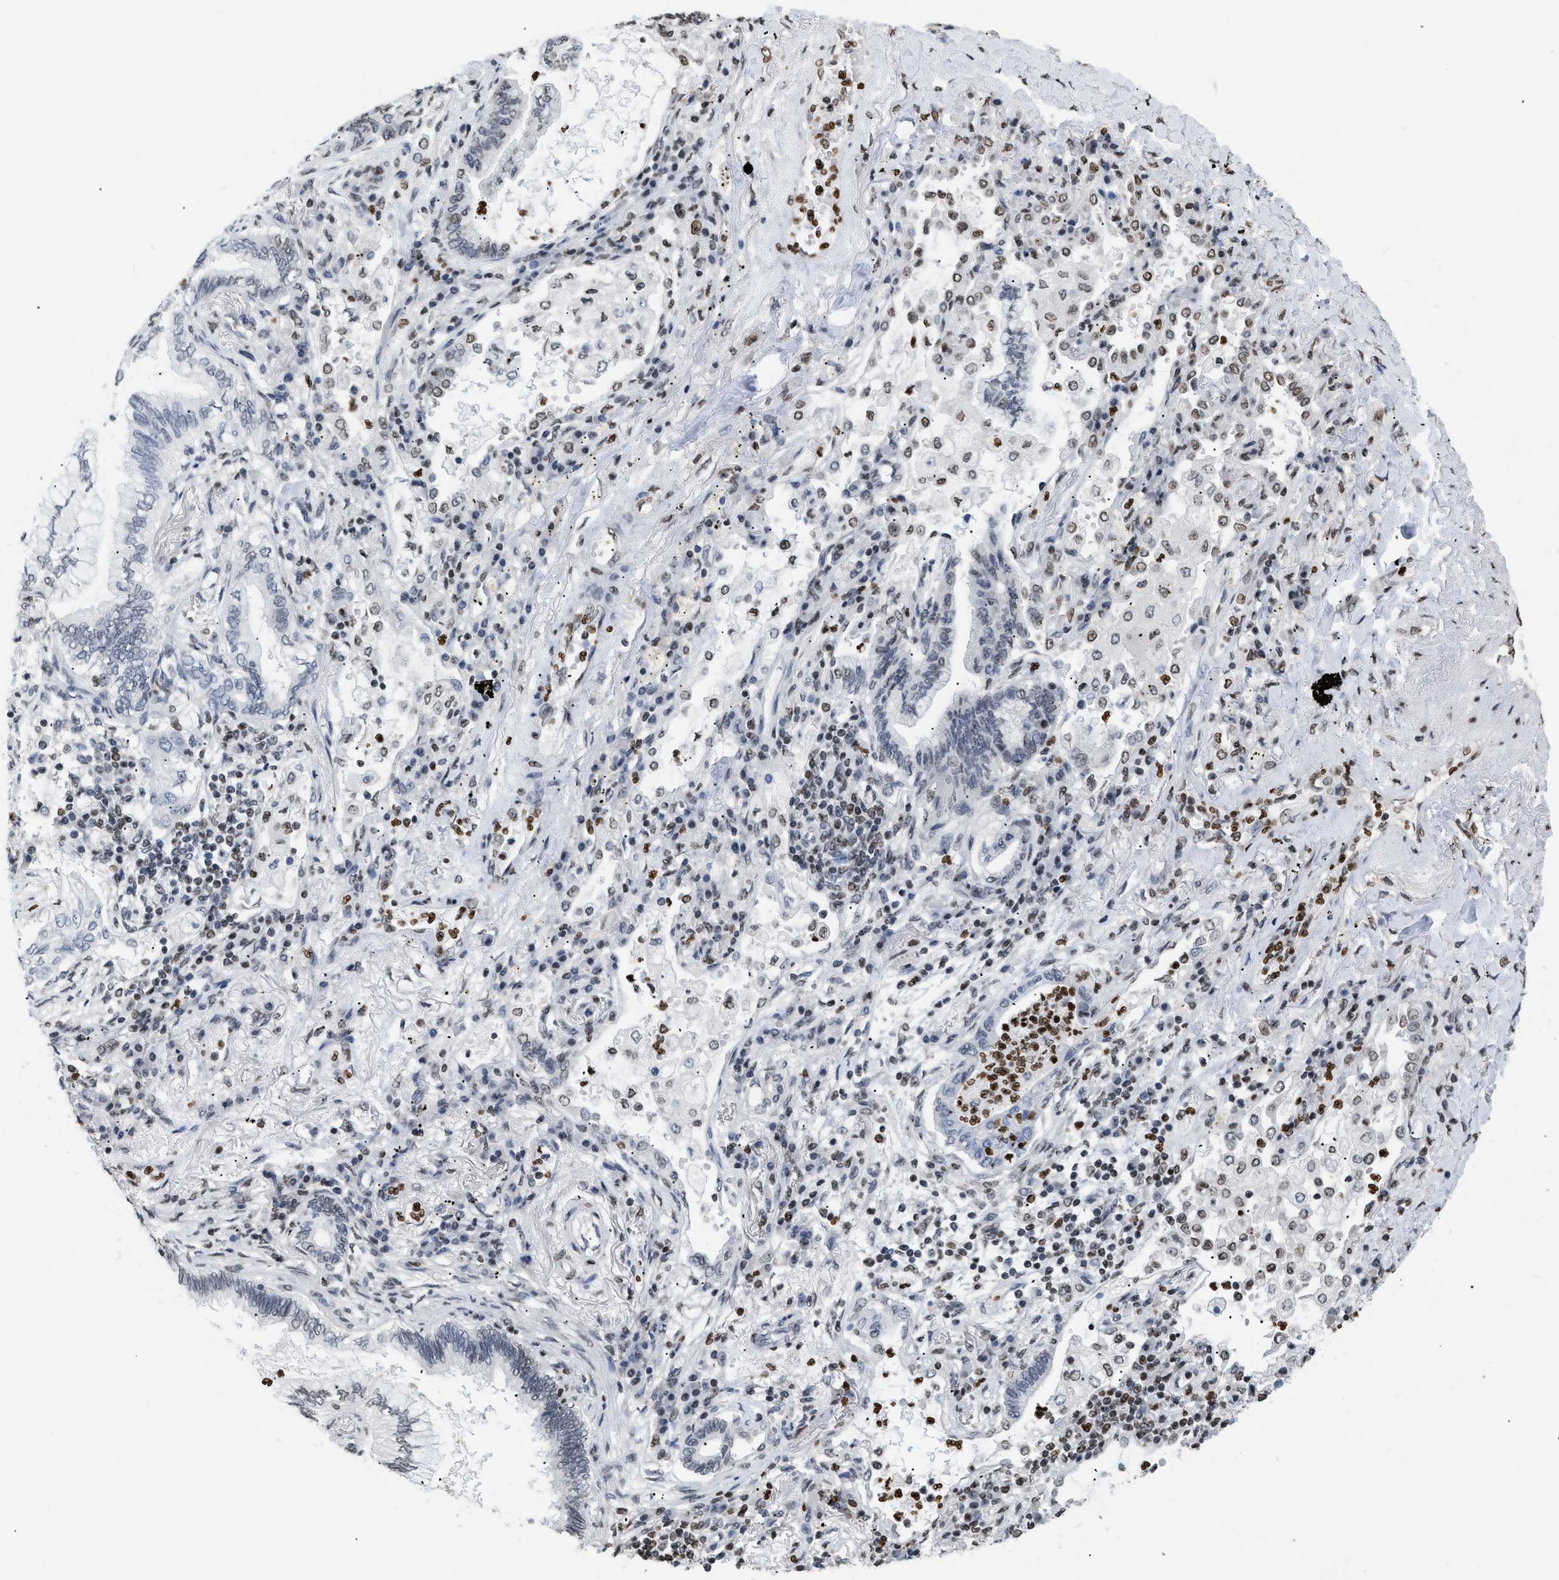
{"staining": {"intensity": "weak", "quantity": "<25%", "location": "nuclear"}, "tissue": "lung cancer", "cell_type": "Tumor cells", "image_type": "cancer", "snomed": [{"axis": "morphology", "description": "Normal tissue, NOS"}, {"axis": "morphology", "description": "Adenocarcinoma, NOS"}, {"axis": "topography", "description": "Bronchus"}, {"axis": "topography", "description": "Lung"}], "caption": "DAB immunohistochemical staining of human lung cancer exhibits no significant positivity in tumor cells.", "gene": "HMGN2", "patient": {"sex": "female", "age": 70}}